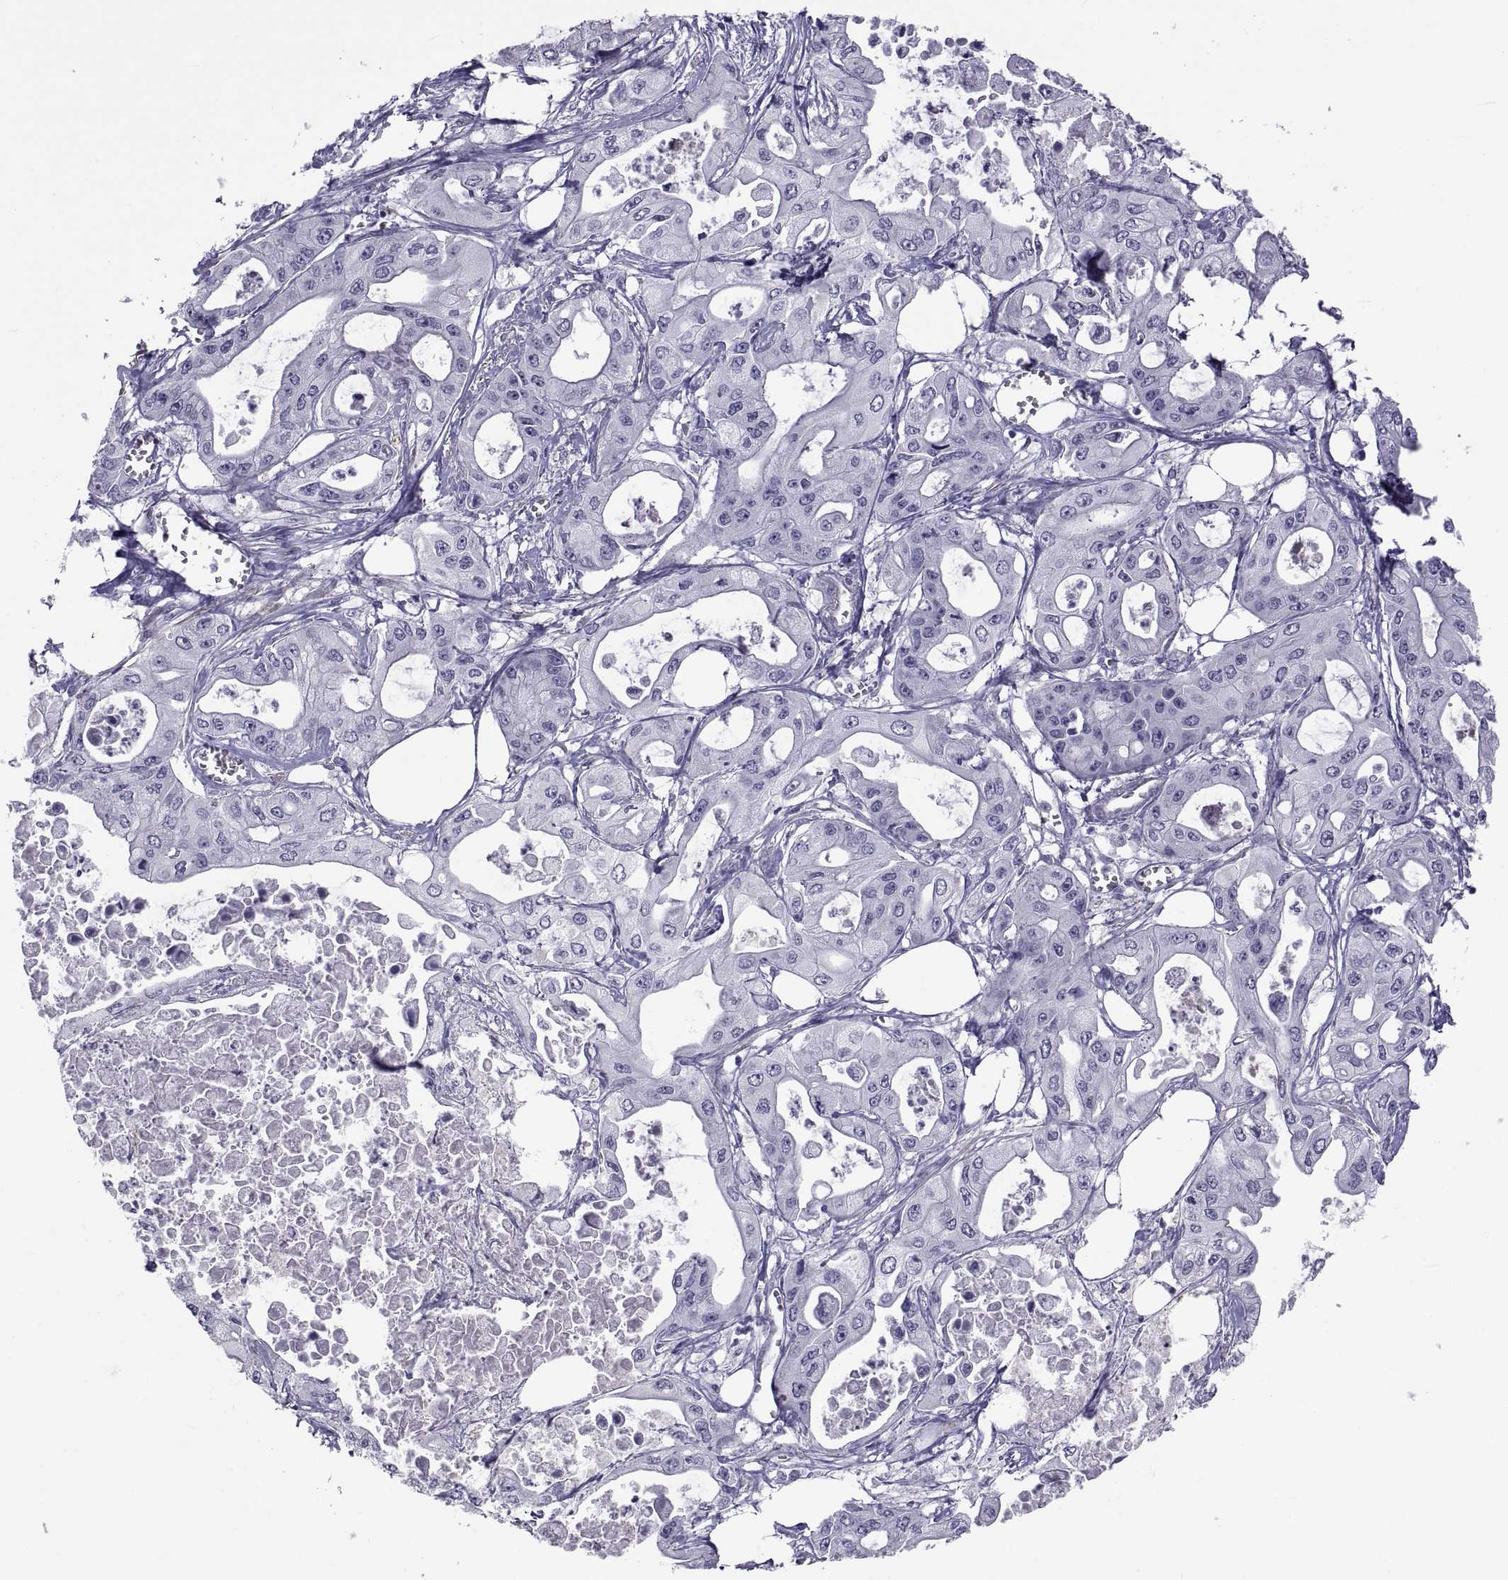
{"staining": {"intensity": "negative", "quantity": "none", "location": "none"}, "tissue": "pancreatic cancer", "cell_type": "Tumor cells", "image_type": "cancer", "snomed": [{"axis": "morphology", "description": "Adenocarcinoma, NOS"}, {"axis": "topography", "description": "Pancreas"}], "caption": "Immunohistochemical staining of pancreatic cancer shows no significant staining in tumor cells.", "gene": "MAGEB1", "patient": {"sex": "male", "age": 70}}